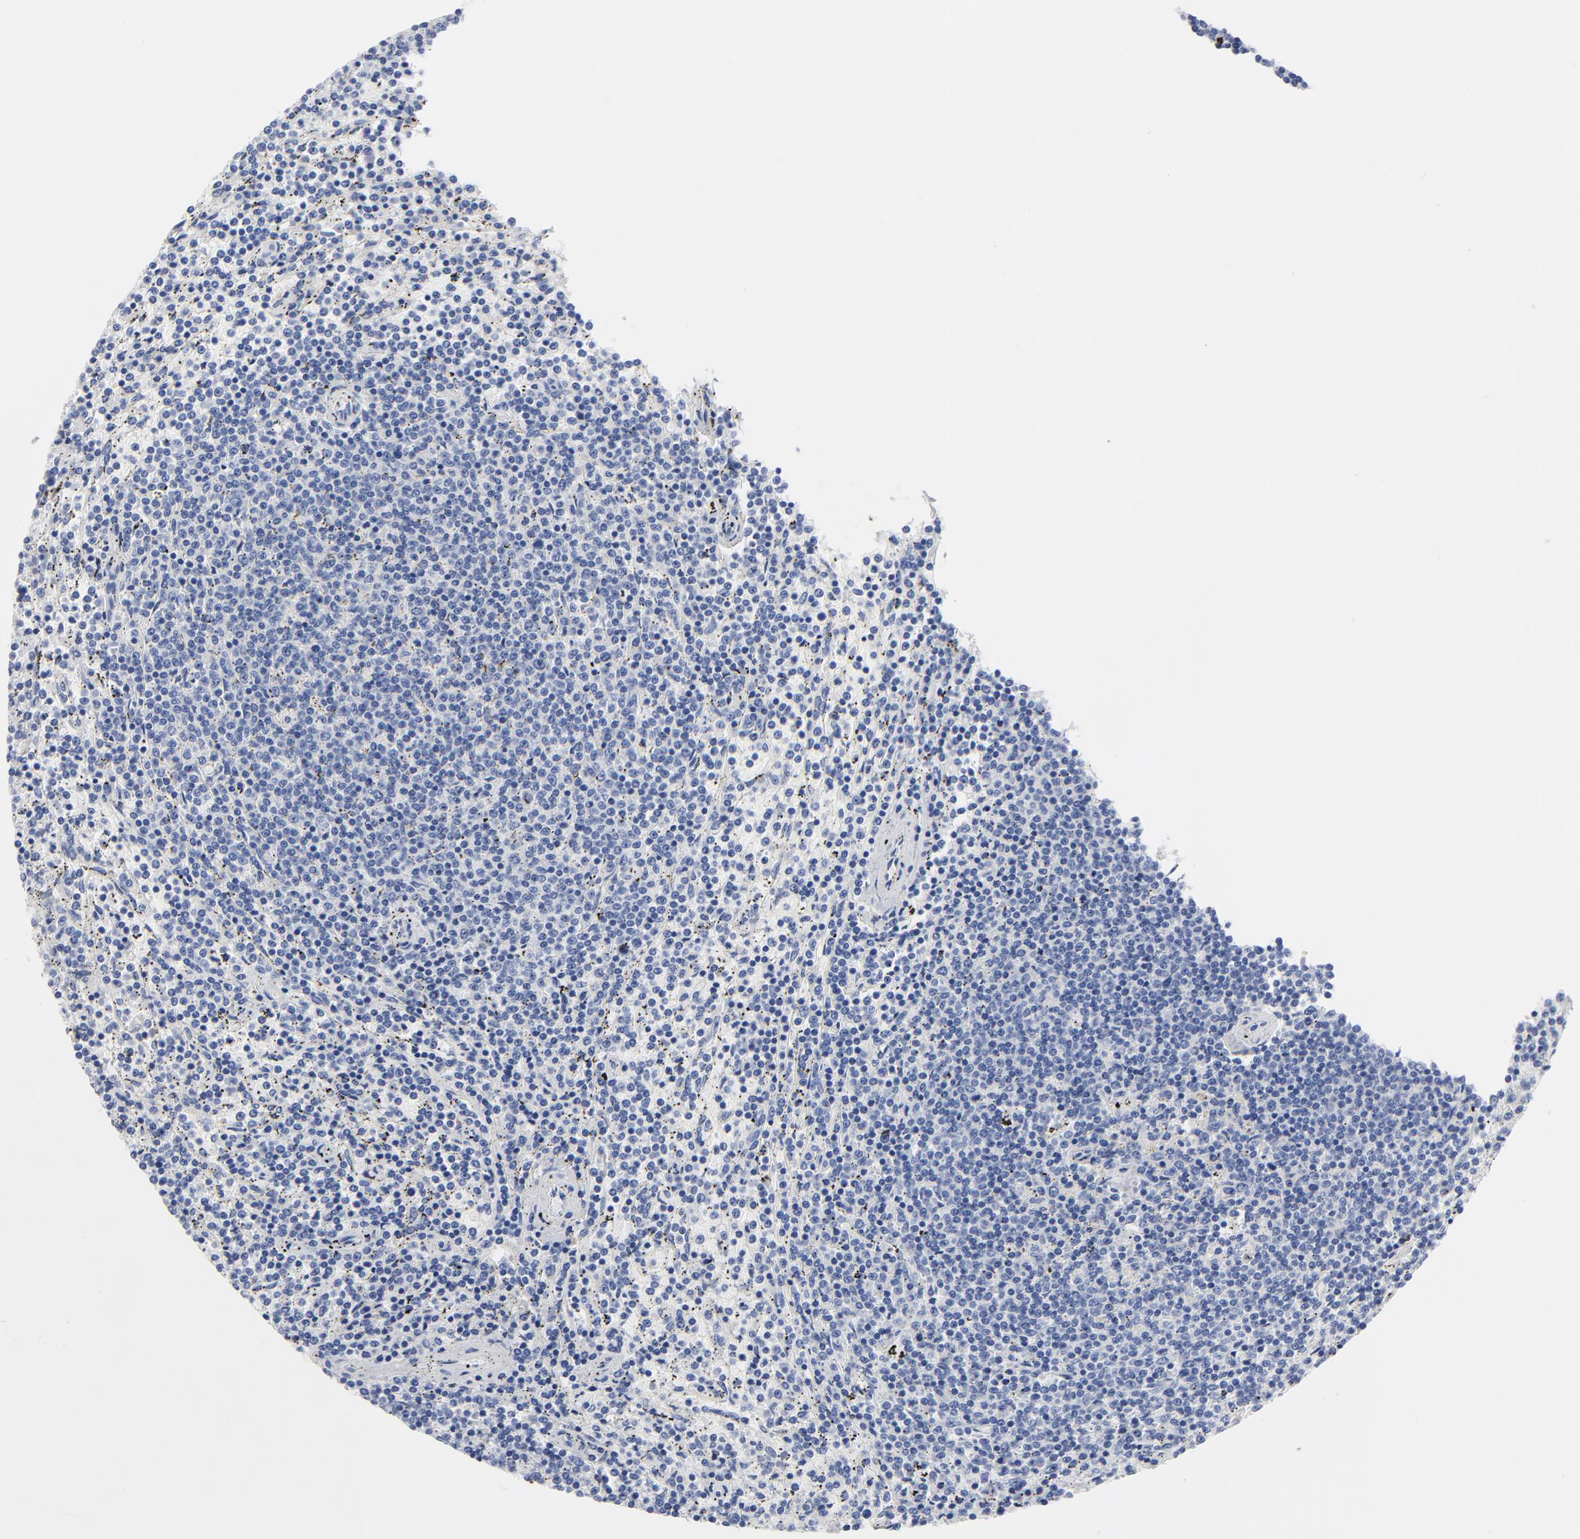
{"staining": {"intensity": "negative", "quantity": "none", "location": "none"}, "tissue": "lymphoma", "cell_type": "Tumor cells", "image_type": "cancer", "snomed": [{"axis": "morphology", "description": "Malignant lymphoma, non-Hodgkin's type, Low grade"}, {"axis": "topography", "description": "Spleen"}], "caption": "Immunohistochemistry (IHC) photomicrograph of malignant lymphoma, non-Hodgkin's type (low-grade) stained for a protein (brown), which reveals no expression in tumor cells. The staining is performed using DAB (3,3'-diaminobenzidine) brown chromogen with nuclei counter-stained in using hematoxylin.", "gene": "STAT2", "patient": {"sex": "female", "age": 50}}